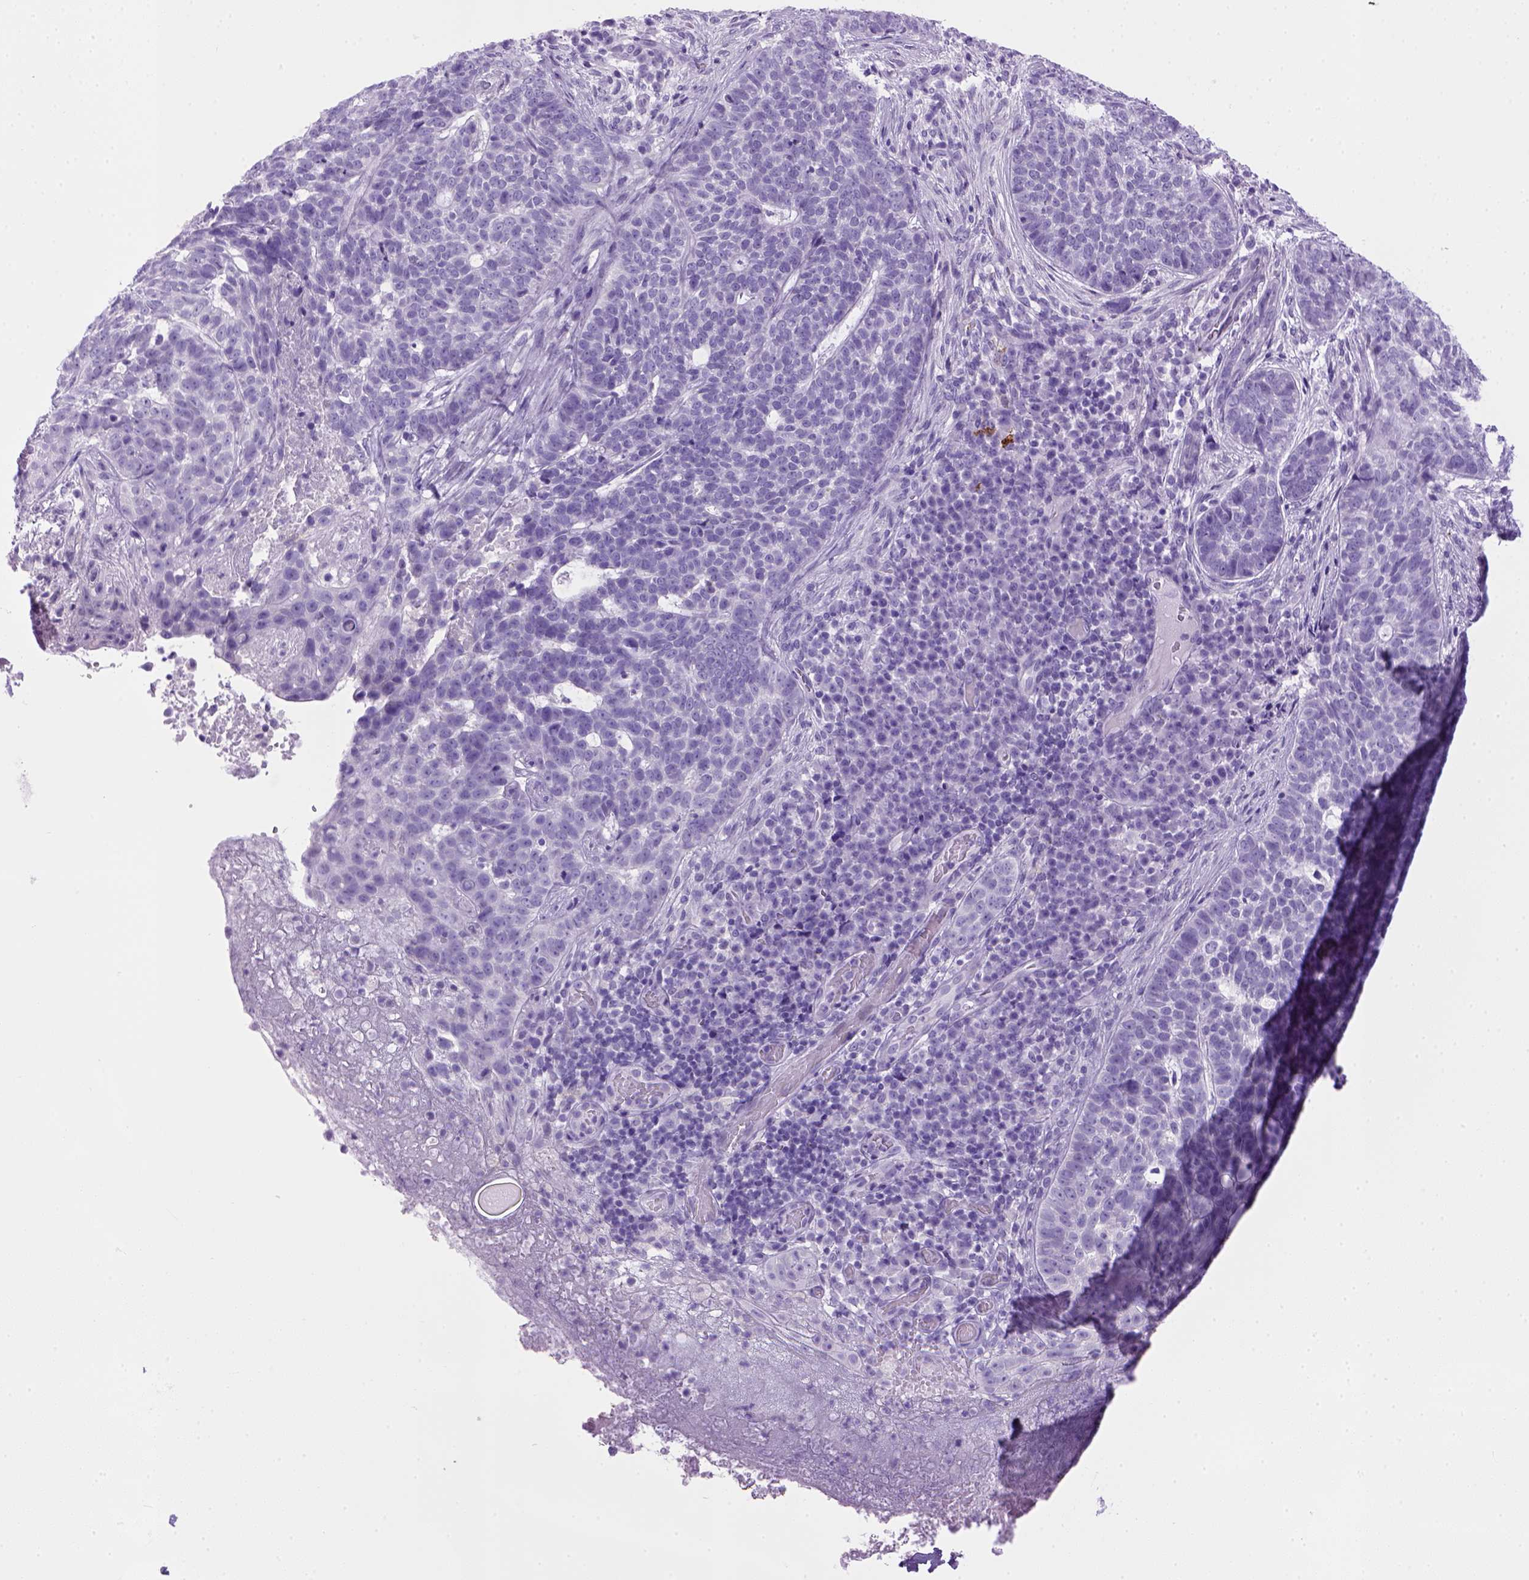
{"staining": {"intensity": "negative", "quantity": "none", "location": "none"}, "tissue": "skin cancer", "cell_type": "Tumor cells", "image_type": "cancer", "snomed": [{"axis": "morphology", "description": "Basal cell carcinoma"}, {"axis": "topography", "description": "Skin"}], "caption": "This is an immunohistochemistry (IHC) photomicrograph of skin basal cell carcinoma. There is no staining in tumor cells.", "gene": "SGCG", "patient": {"sex": "female", "age": 69}}